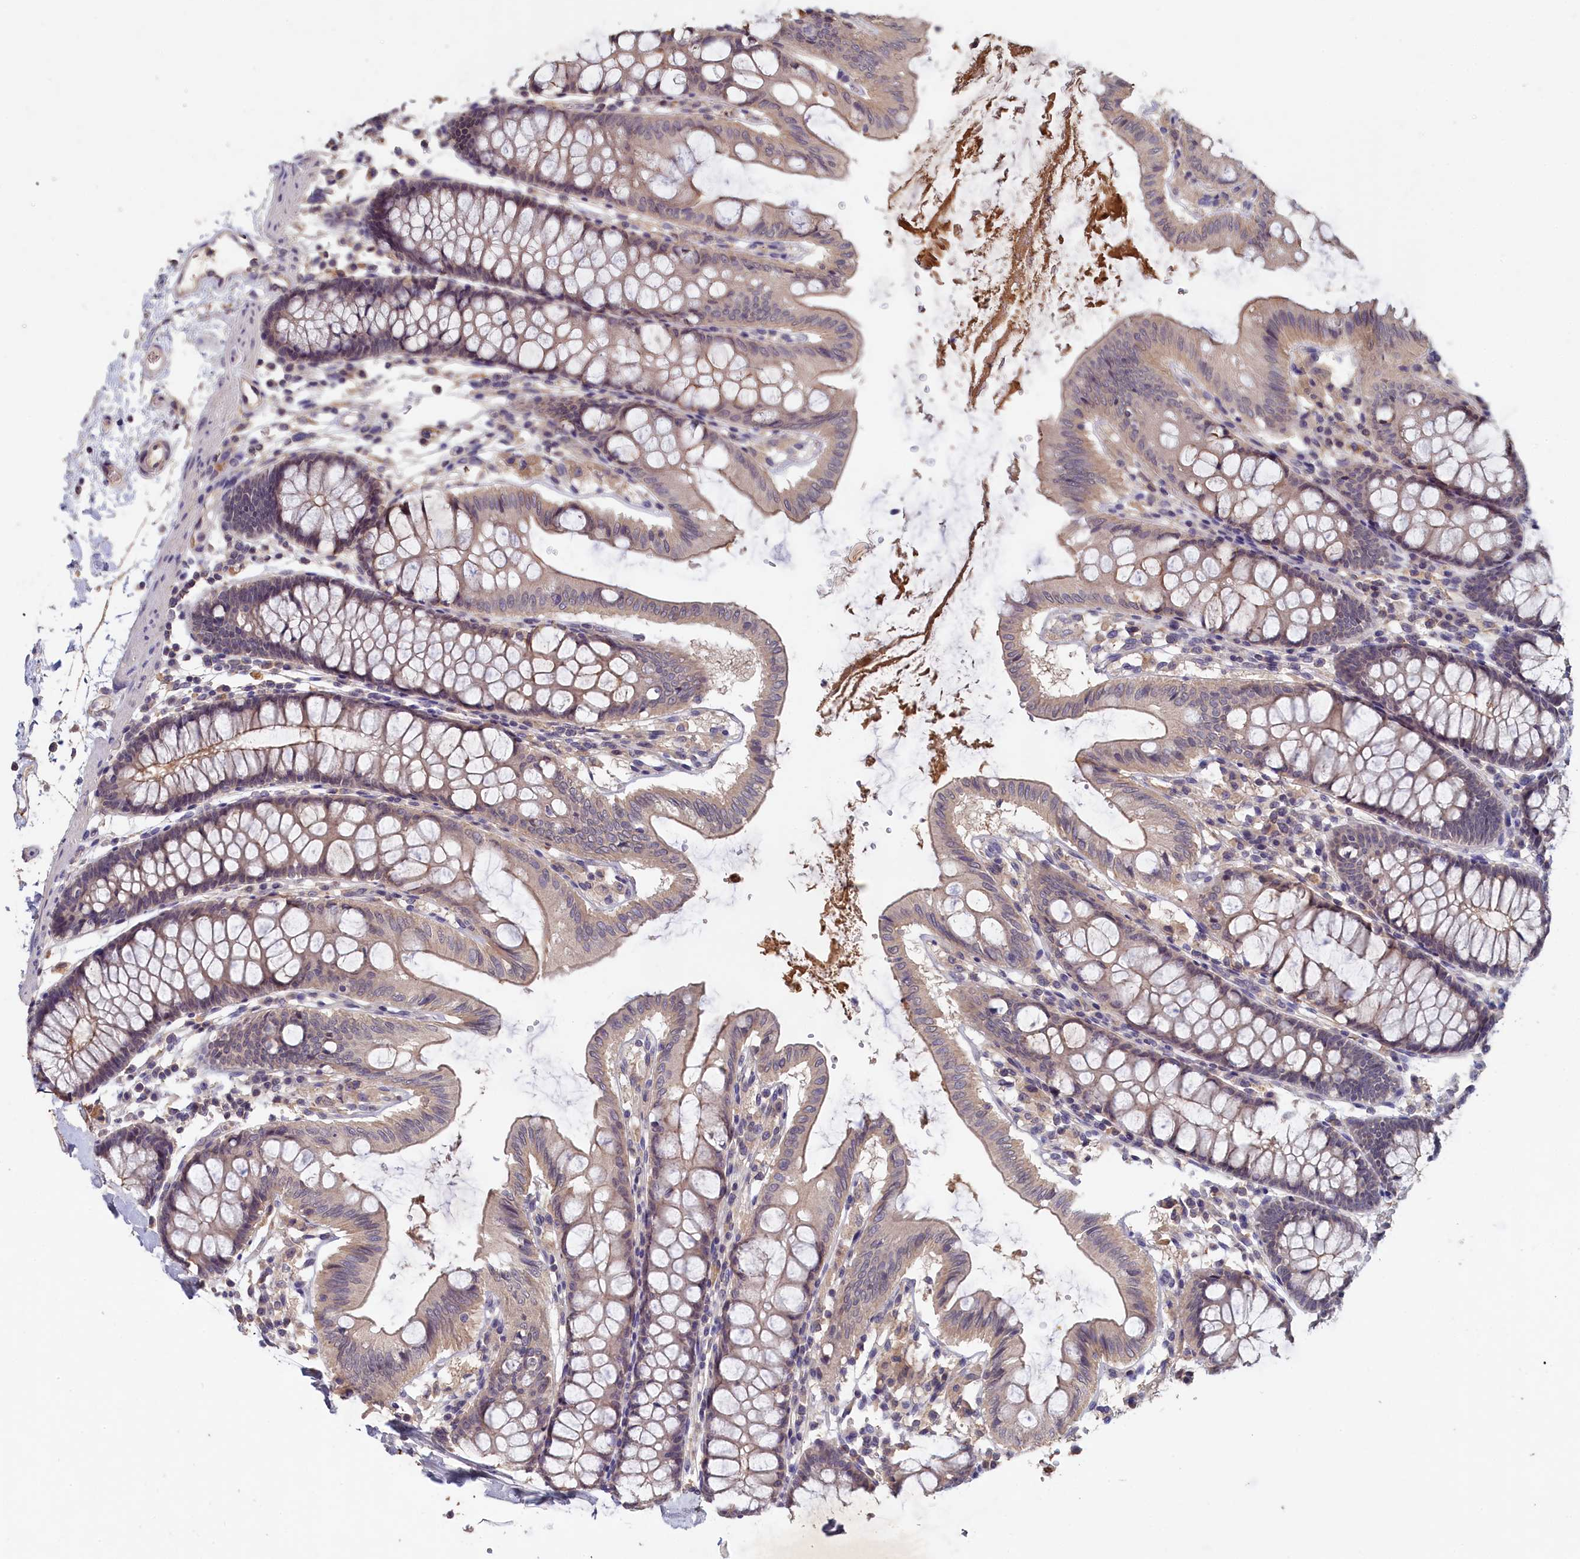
{"staining": {"intensity": "moderate", "quantity": ">75%", "location": "cytoplasmic/membranous"}, "tissue": "colon", "cell_type": "Endothelial cells", "image_type": "normal", "snomed": [{"axis": "morphology", "description": "Normal tissue, NOS"}, {"axis": "topography", "description": "Colon"}], "caption": "The image shows staining of benign colon, revealing moderate cytoplasmic/membranous protein positivity (brown color) within endothelial cells.", "gene": "CELF5", "patient": {"sex": "male", "age": 75}}